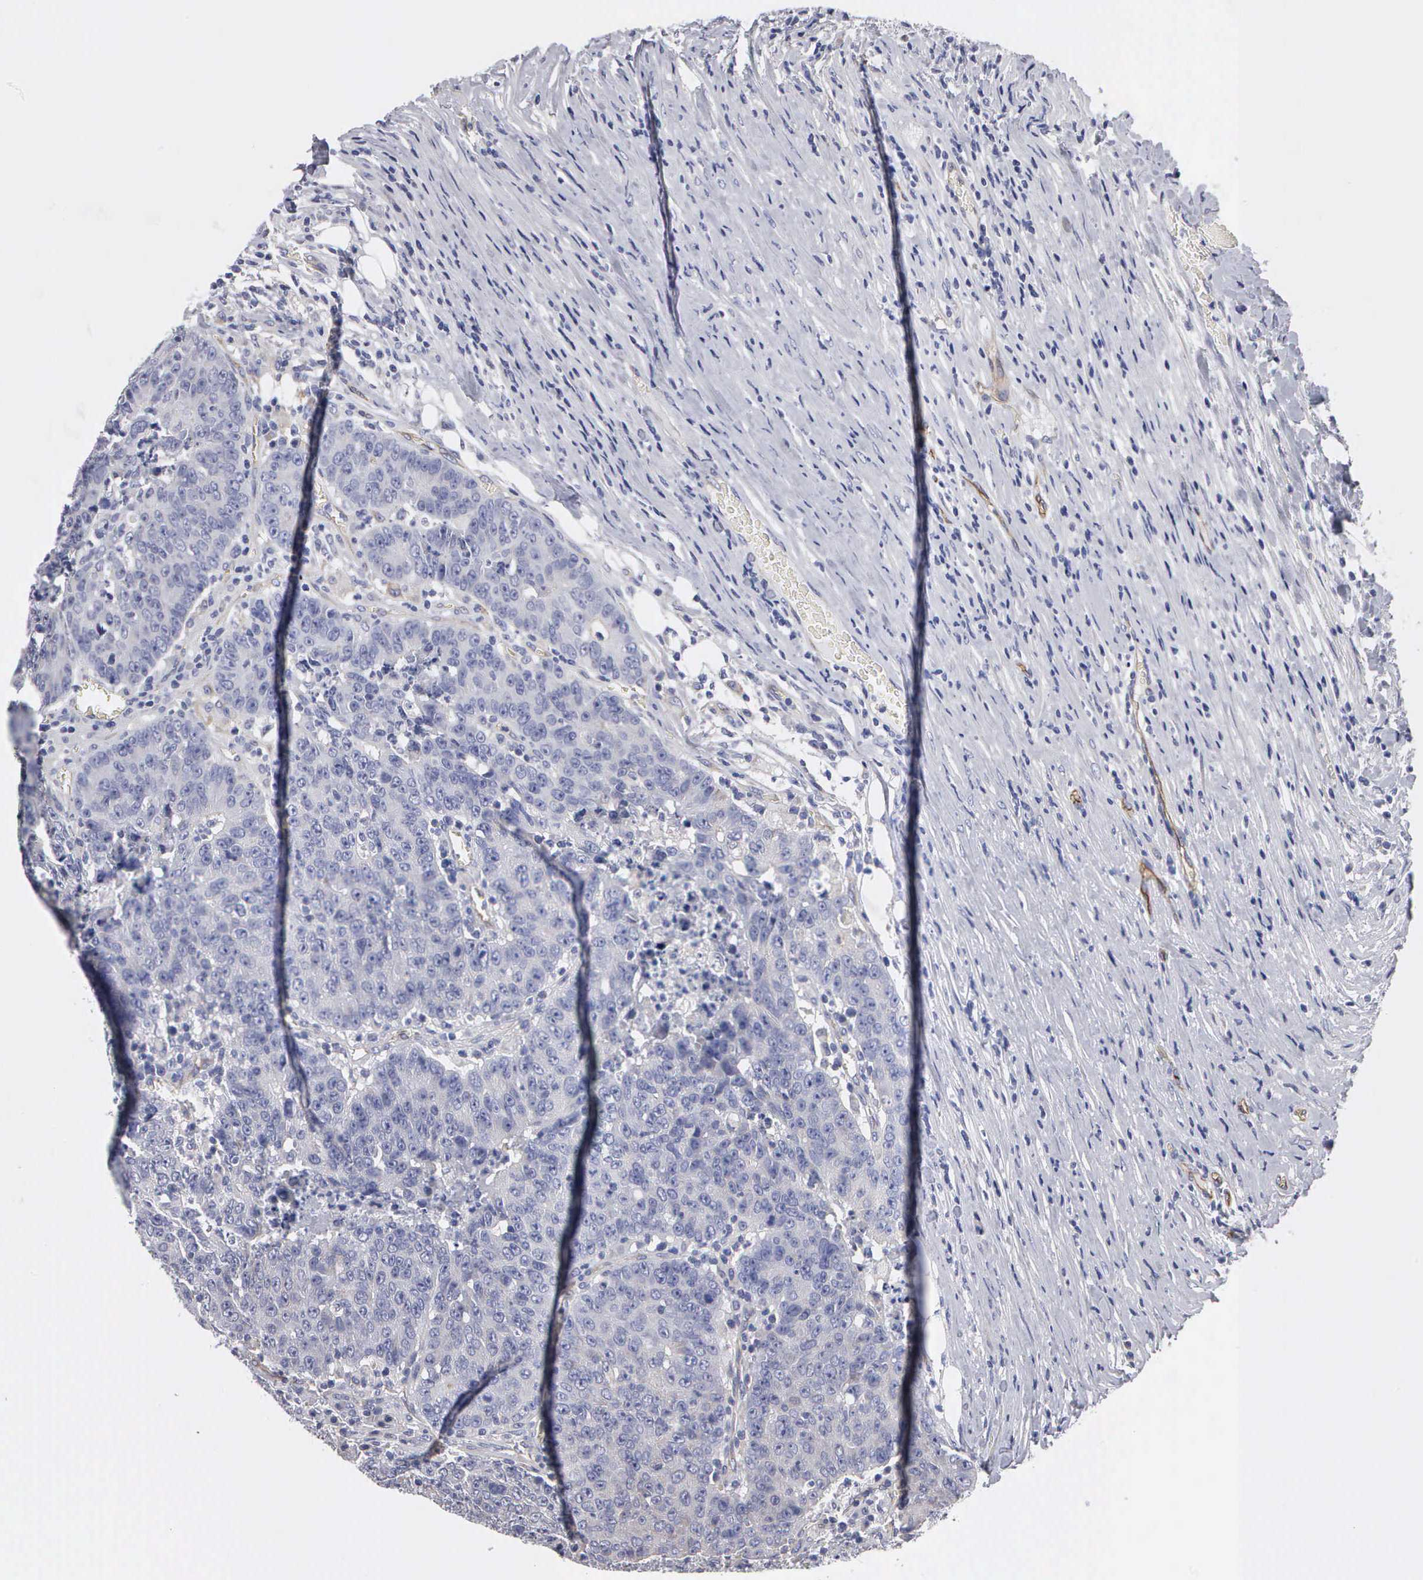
{"staining": {"intensity": "negative", "quantity": "none", "location": "none"}, "tissue": "colorectal cancer", "cell_type": "Tumor cells", "image_type": "cancer", "snomed": [{"axis": "morphology", "description": "Adenocarcinoma, NOS"}, {"axis": "topography", "description": "Colon"}], "caption": "This is an immunohistochemistry (IHC) micrograph of colorectal adenocarcinoma. There is no staining in tumor cells.", "gene": "RDX", "patient": {"sex": "female", "age": 53}}